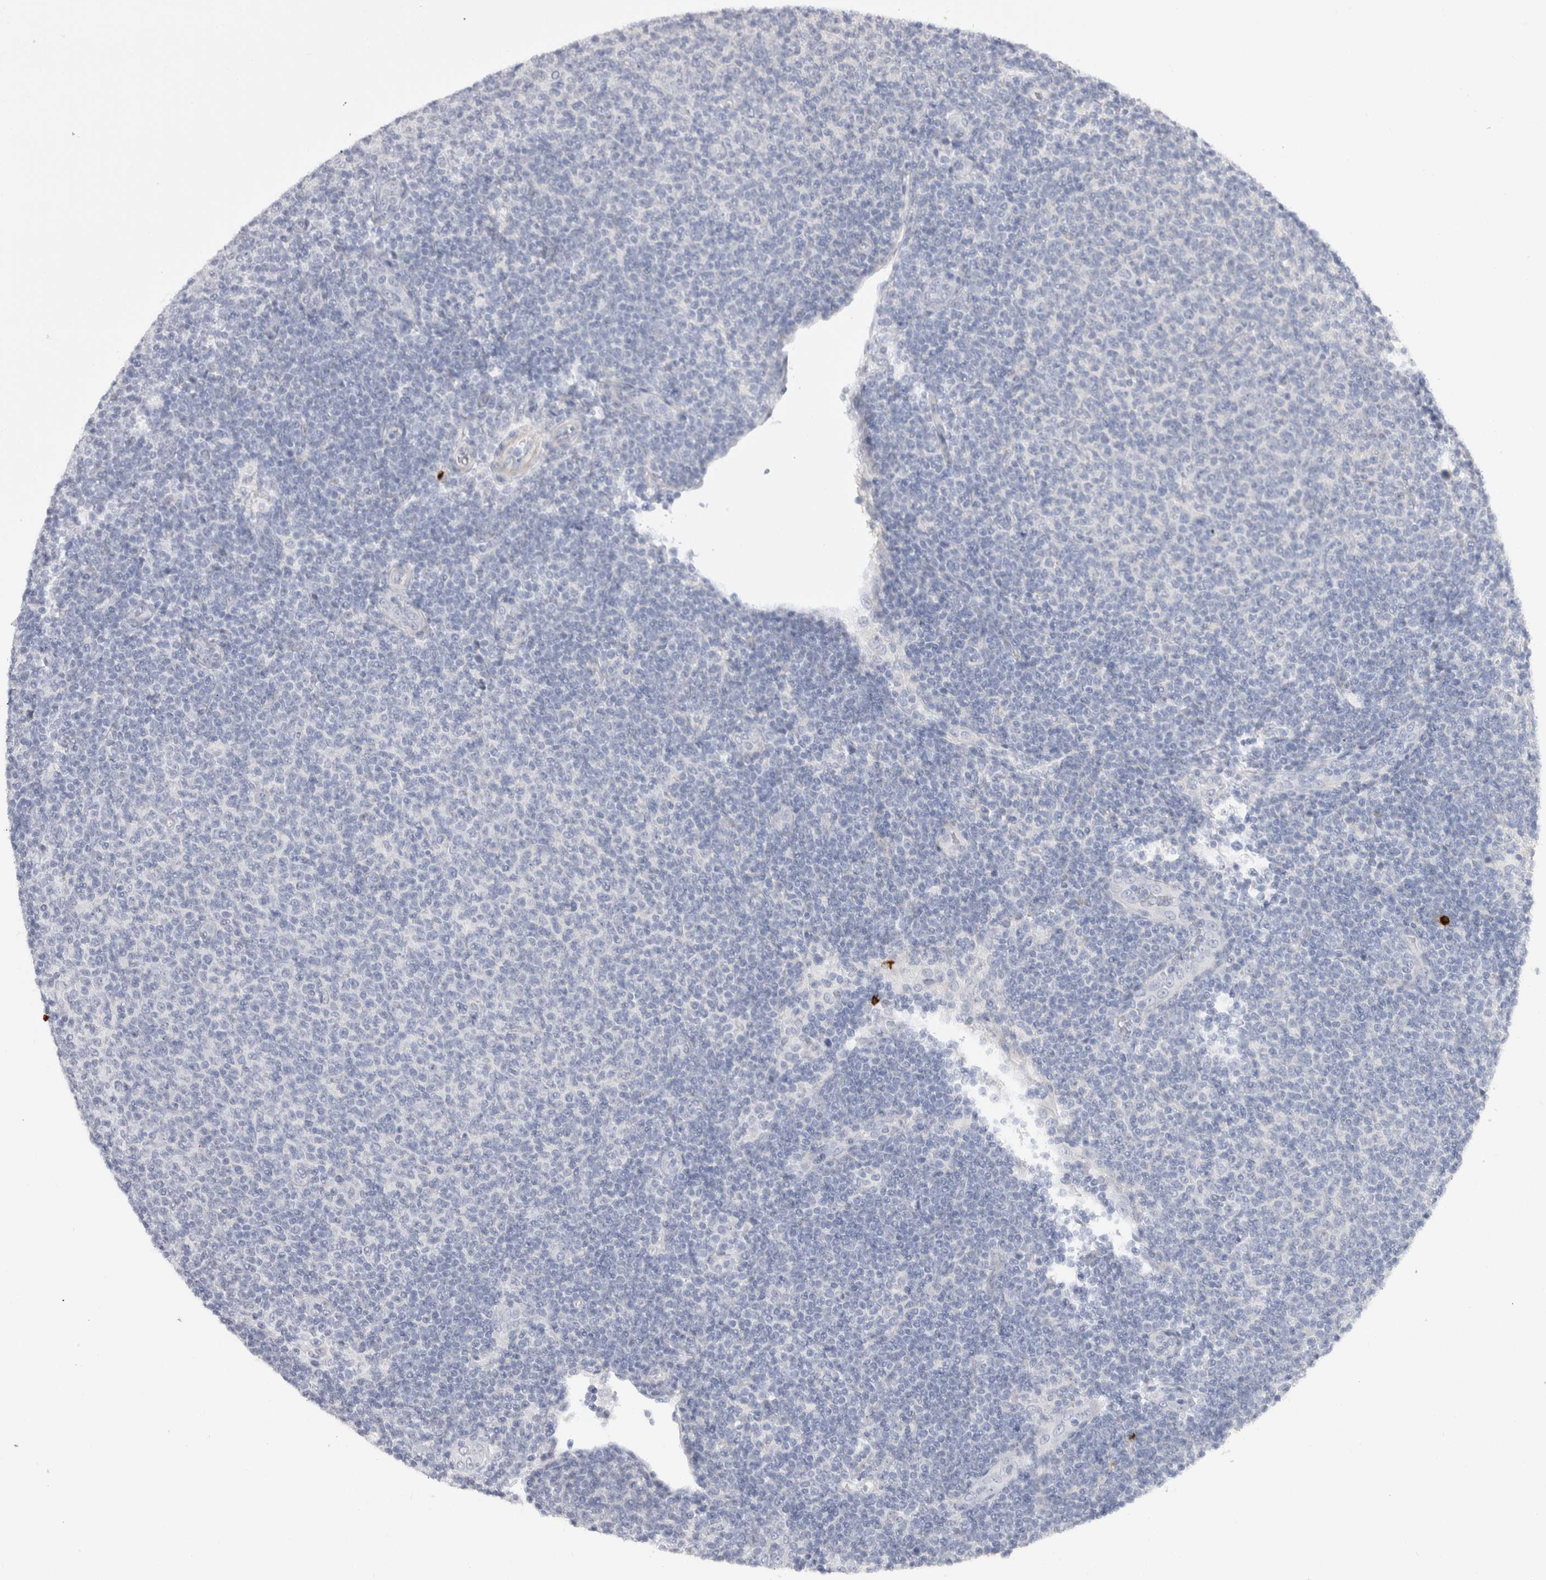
{"staining": {"intensity": "negative", "quantity": "none", "location": "none"}, "tissue": "lymphoma", "cell_type": "Tumor cells", "image_type": "cancer", "snomed": [{"axis": "morphology", "description": "Malignant lymphoma, non-Hodgkin's type, Low grade"}, {"axis": "topography", "description": "Lymph node"}], "caption": "This is an IHC photomicrograph of human lymphoma. There is no staining in tumor cells.", "gene": "SPINK2", "patient": {"sex": "male", "age": 66}}